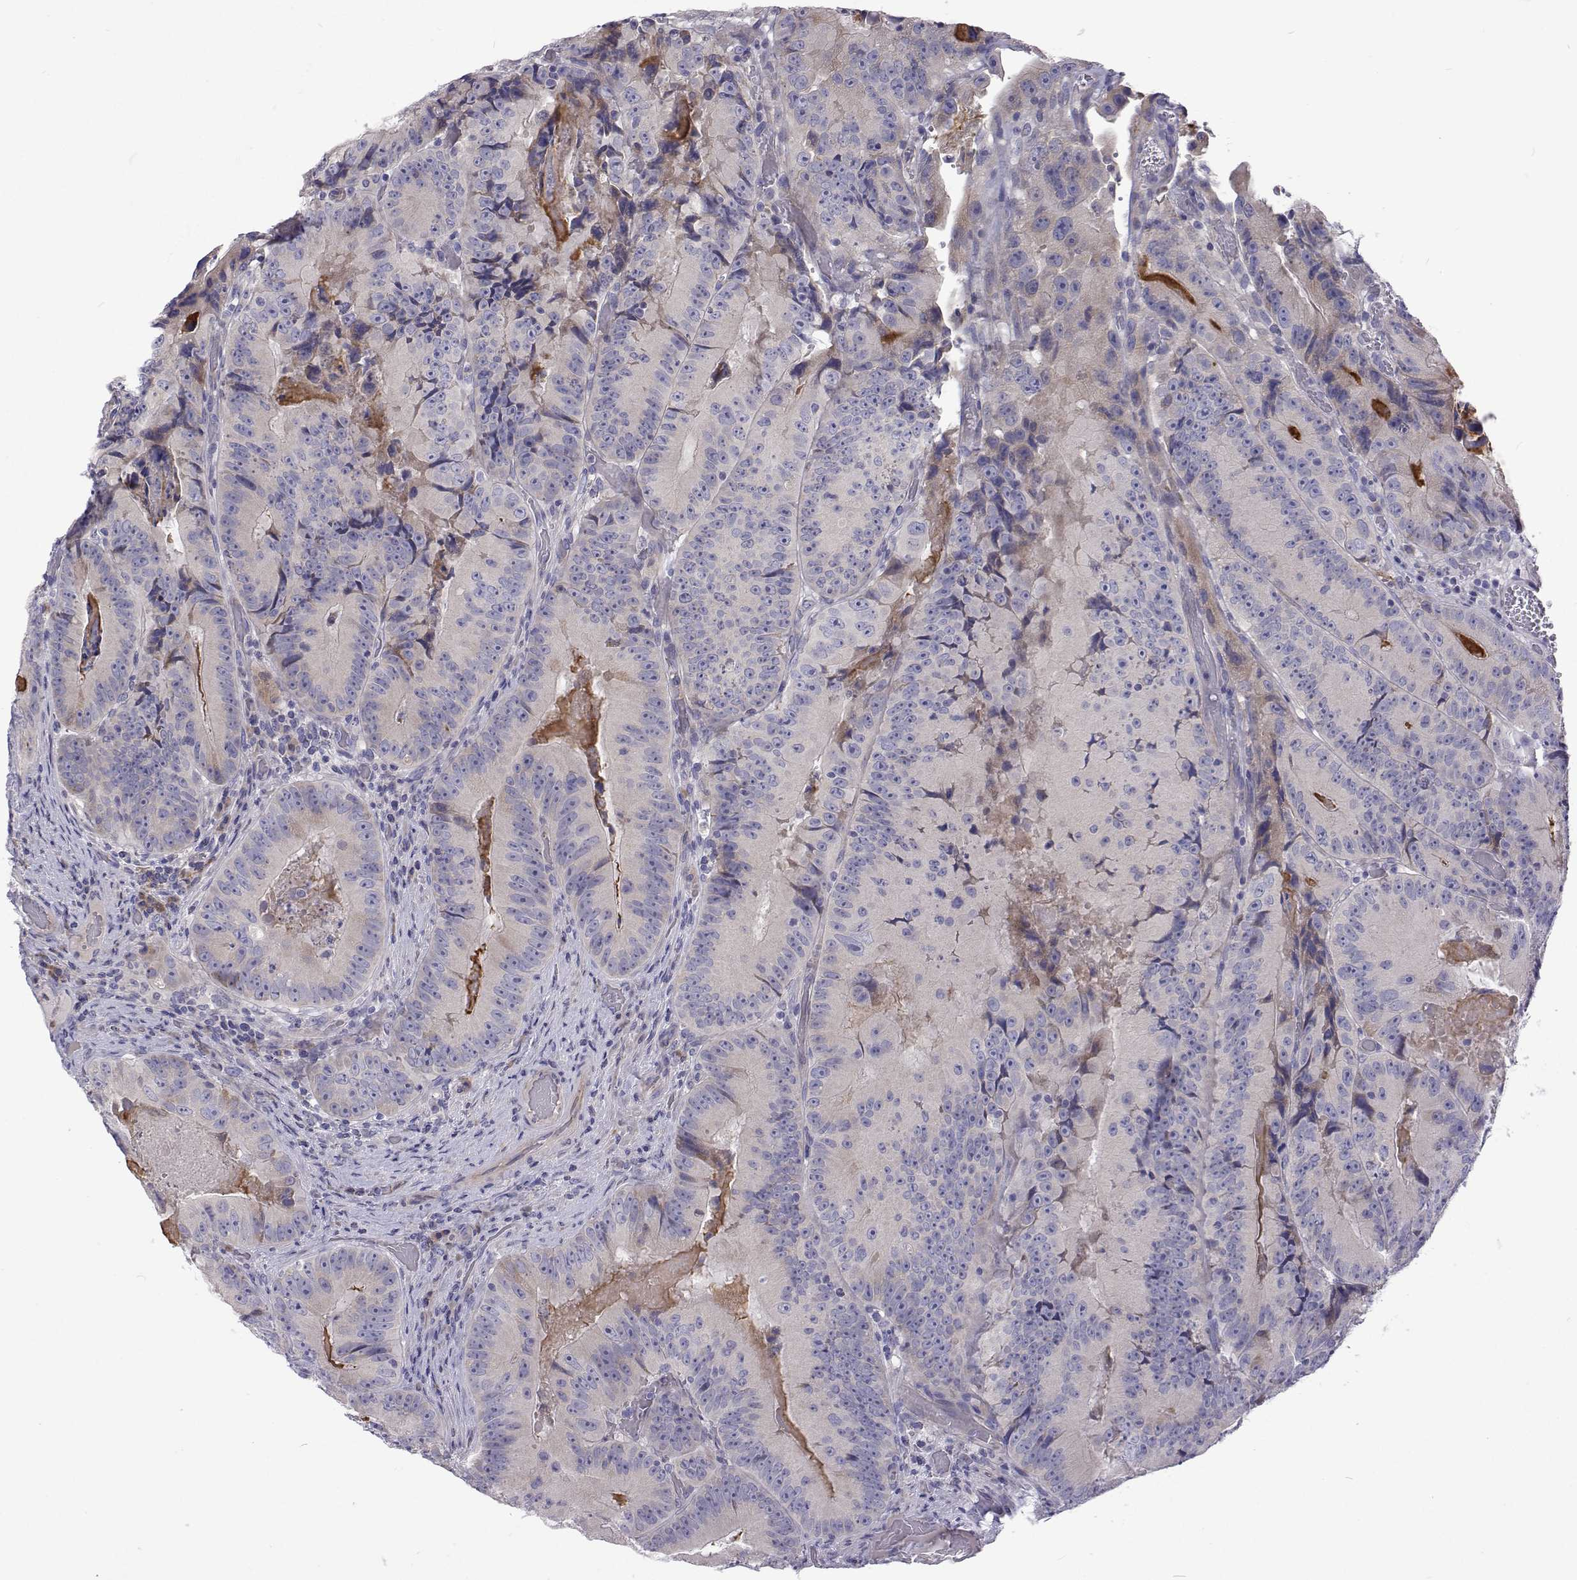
{"staining": {"intensity": "negative", "quantity": "none", "location": "none"}, "tissue": "colorectal cancer", "cell_type": "Tumor cells", "image_type": "cancer", "snomed": [{"axis": "morphology", "description": "Adenocarcinoma, NOS"}, {"axis": "topography", "description": "Colon"}], "caption": "A micrograph of human colorectal adenocarcinoma is negative for staining in tumor cells.", "gene": "NPR3", "patient": {"sex": "female", "age": 86}}